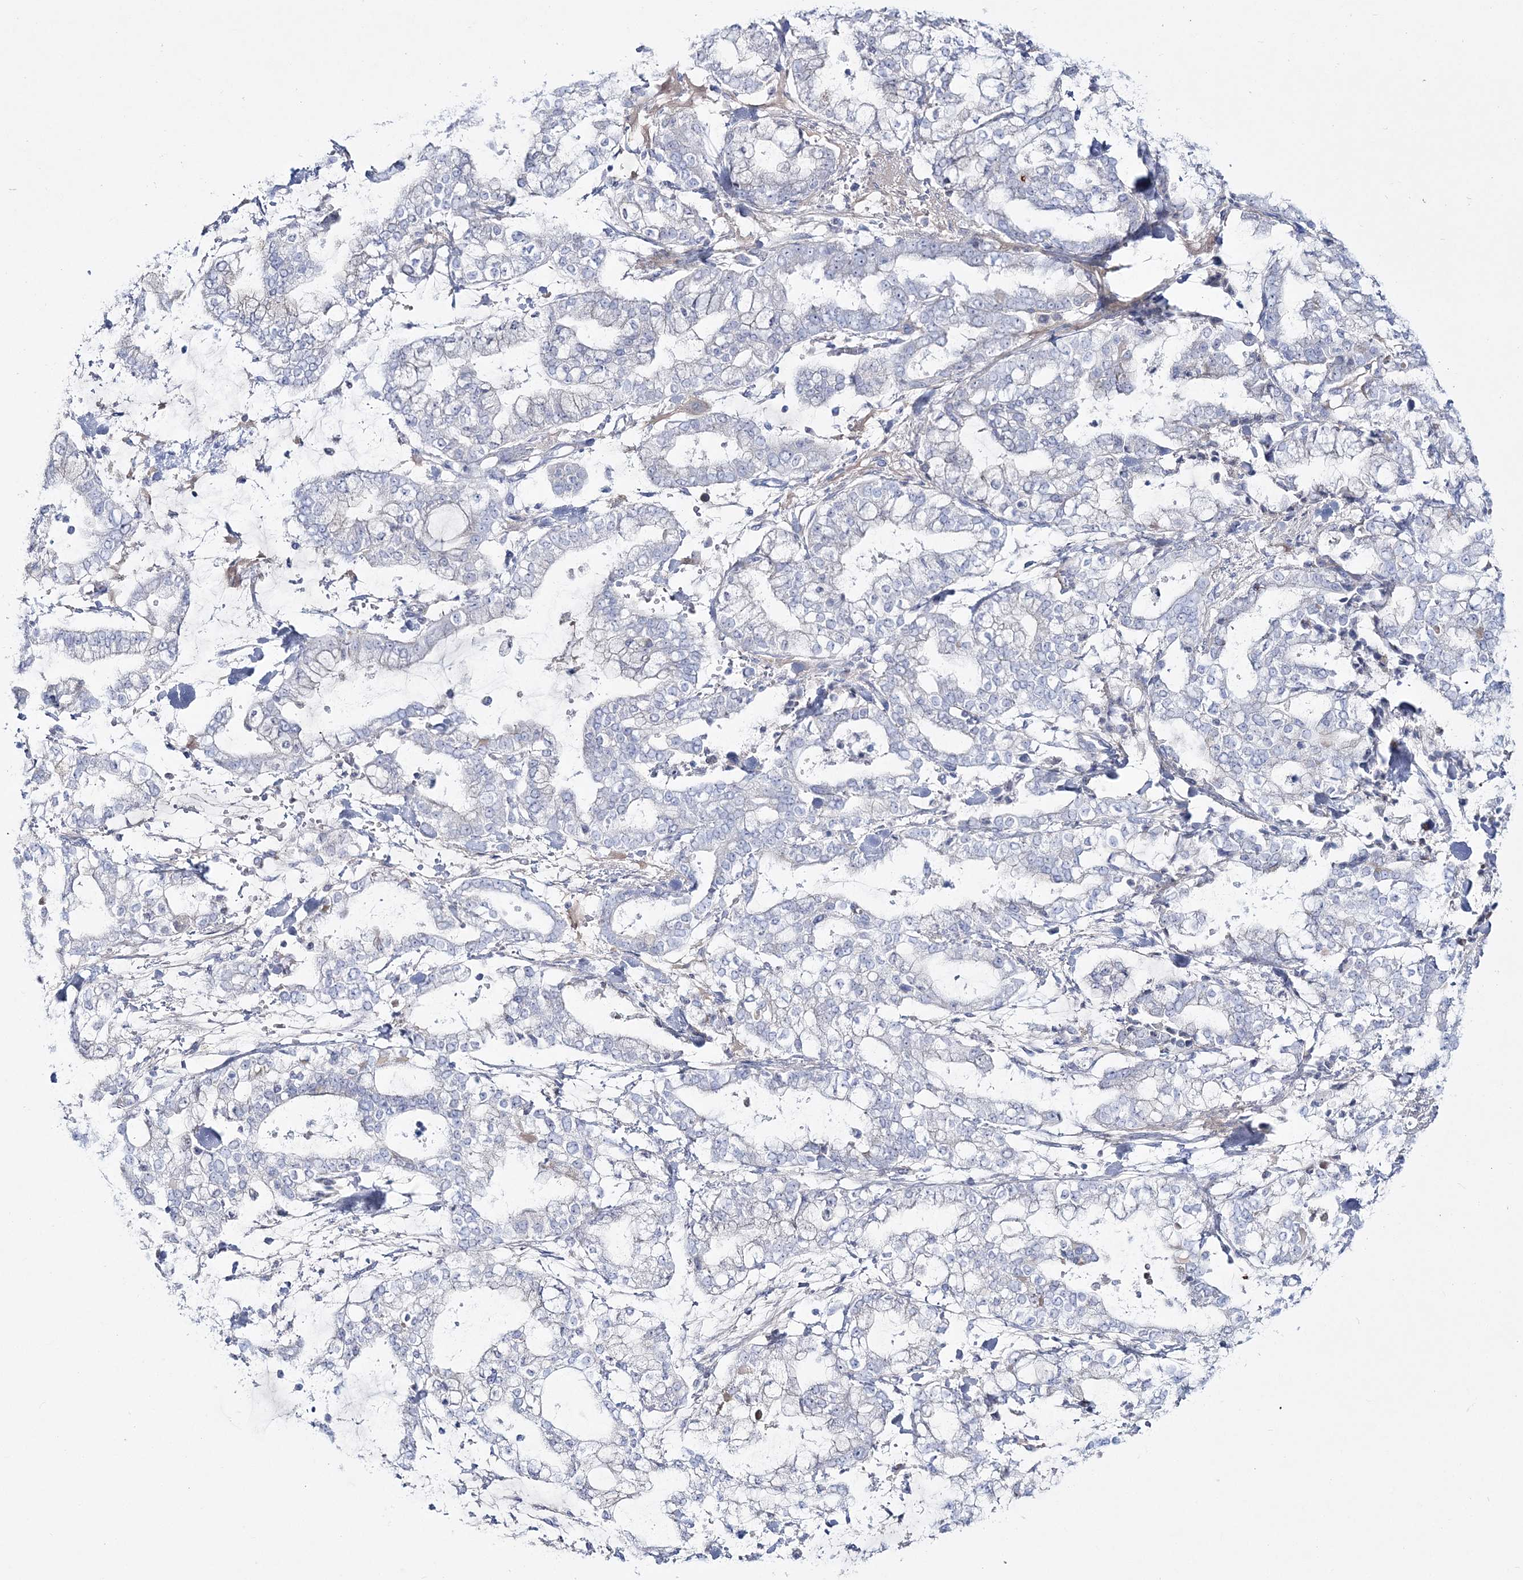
{"staining": {"intensity": "negative", "quantity": "none", "location": "none"}, "tissue": "stomach cancer", "cell_type": "Tumor cells", "image_type": "cancer", "snomed": [{"axis": "morphology", "description": "Normal tissue, NOS"}, {"axis": "morphology", "description": "Adenocarcinoma, NOS"}, {"axis": "topography", "description": "Stomach, upper"}, {"axis": "topography", "description": "Stomach"}], "caption": "High power microscopy micrograph of an immunohistochemistry histopathology image of stomach cancer (adenocarcinoma), revealing no significant expression in tumor cells.", "gene": "WDSUB1", "patient": {"sex": "male", "age": 76}}